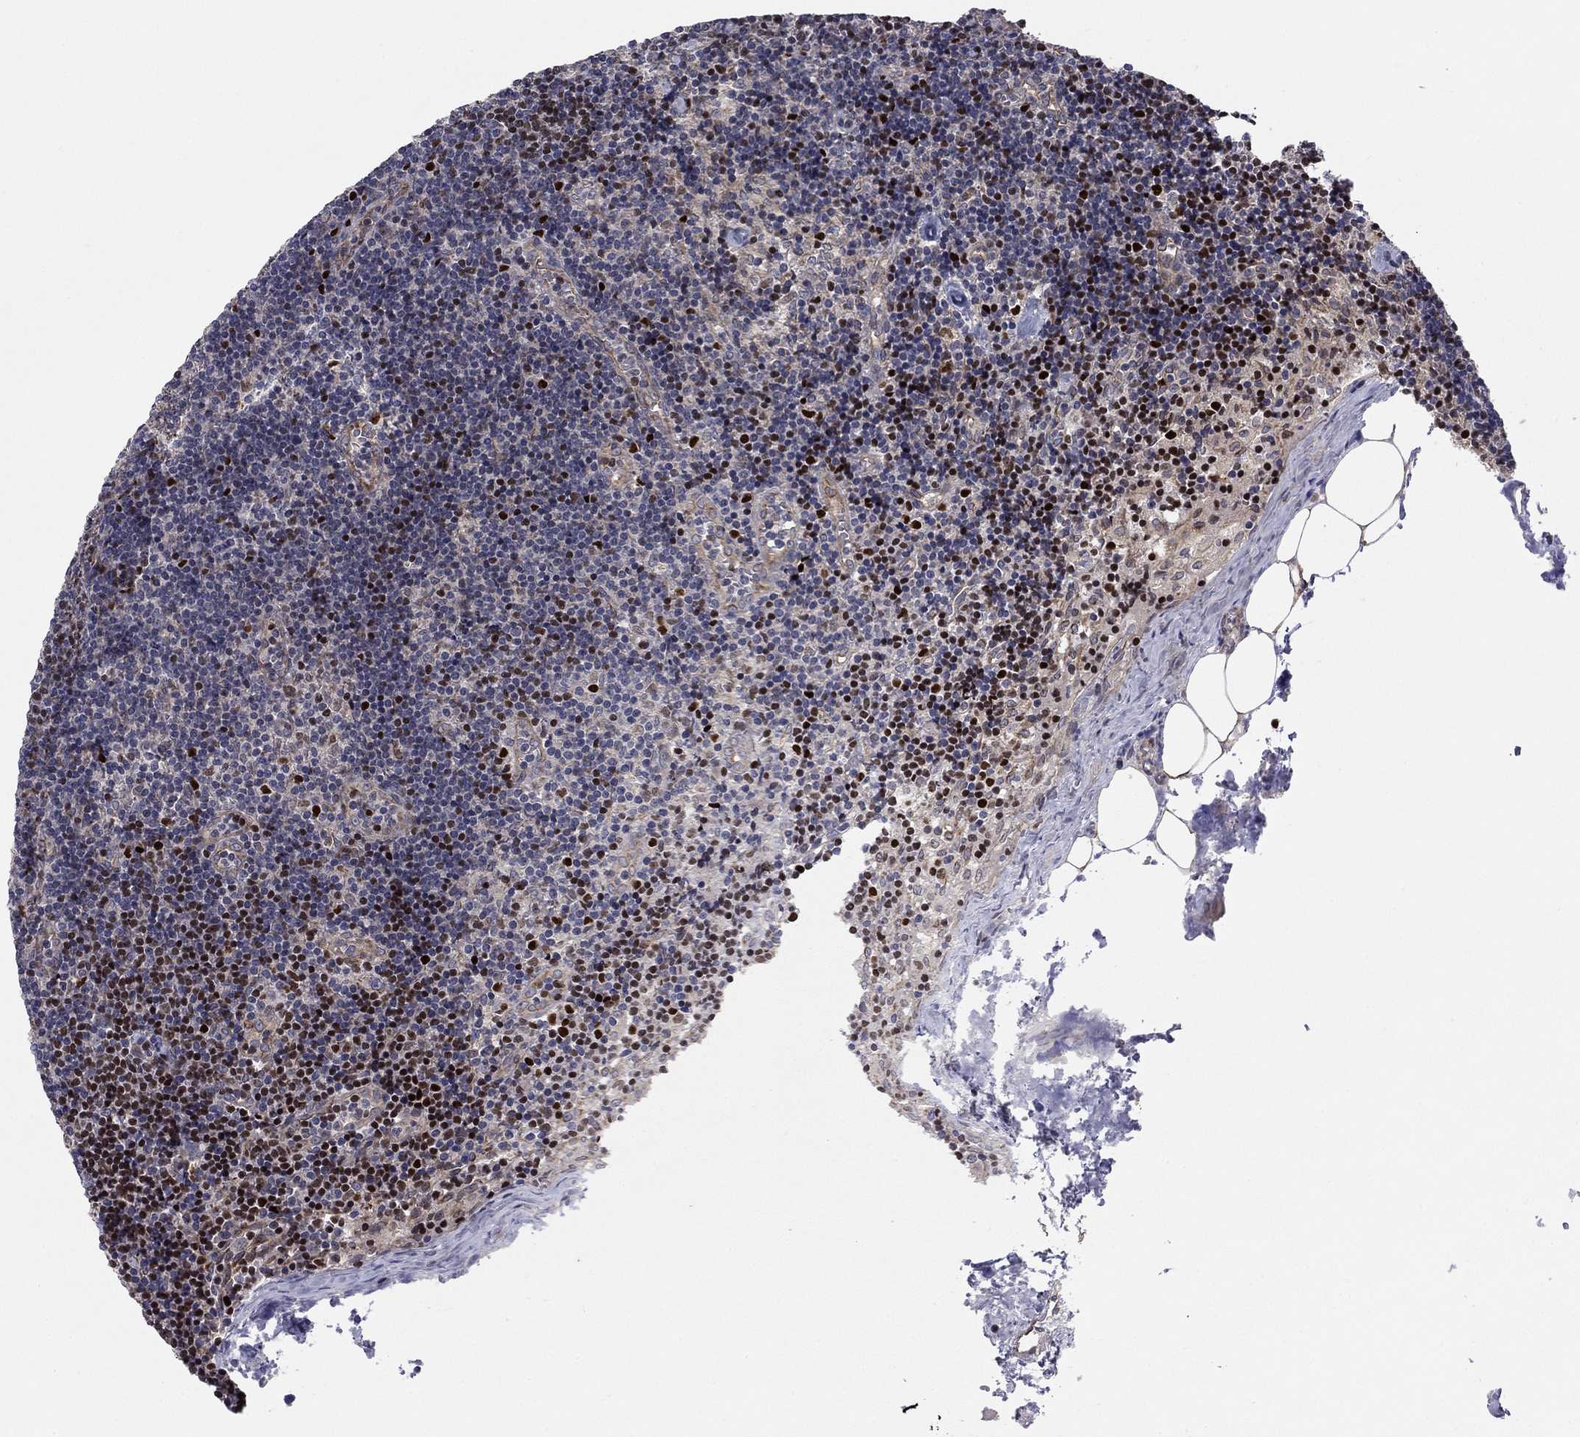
{"staining": {"intensity": "strong", "quantity": "25%-75%", "location": "nuclear"}, "tissue": "lymph node", "cell_type": "Non-germinal center cells", "image_type": "normal", "snomed": [{"axis": "morphology", "description": "Normal tissue, NOS"}, {"axis": "topography", "description": "Lymph node"}], "caption": "Immunohistochemistry (IHC) of benign human lymph node shows high levels of strong nuclear positivity in about 25%-75% of non-germinal center cells. The staining is performed using DAB (3,3'-diaminobenzidine) brown chromogen to label protein expression. The nuclei are counter-stained blue using hematoxylin.", "gene": "BCL11A", "patient": {"sex": "female", "age": 51}}